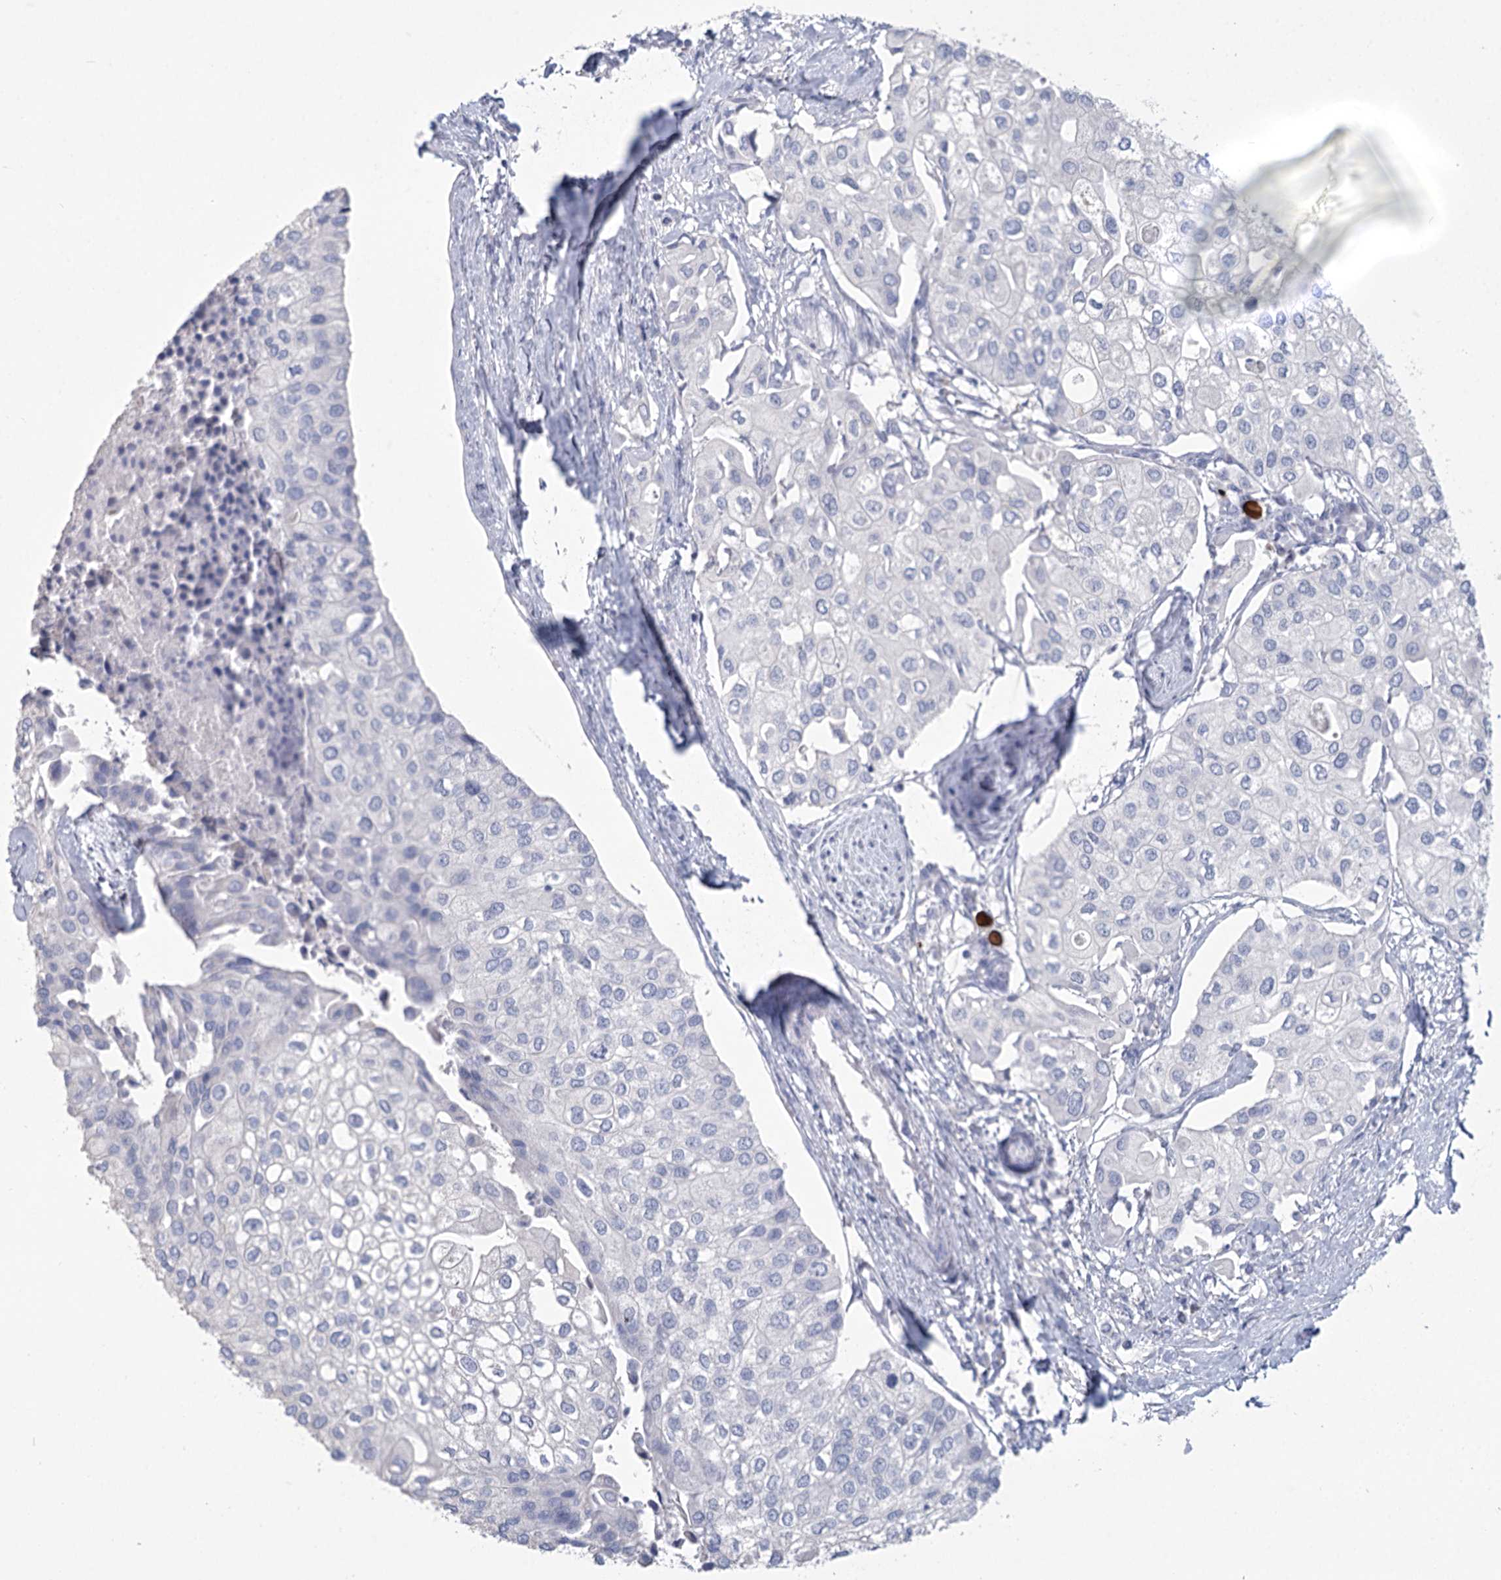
{"staining": {"intensity": "negative", "quantity": "none", "location": "none"}, "tissue": "urothelial cancer", "cell_type": "Tumor cells", "image_type": "cancer", "snomed": [{"axis": "morphology", "description": "Urothelial carcinoma, High grade"}, {"axis": "topography", "description": "Urinary bladder"}], "caption": "Immunohistochemical staining of human urothelial carcinoma (high-grade) shows no significant expression in tumor cells.", "gene": "CNTLN", "patient": {"sex": "male", "age": 64}}